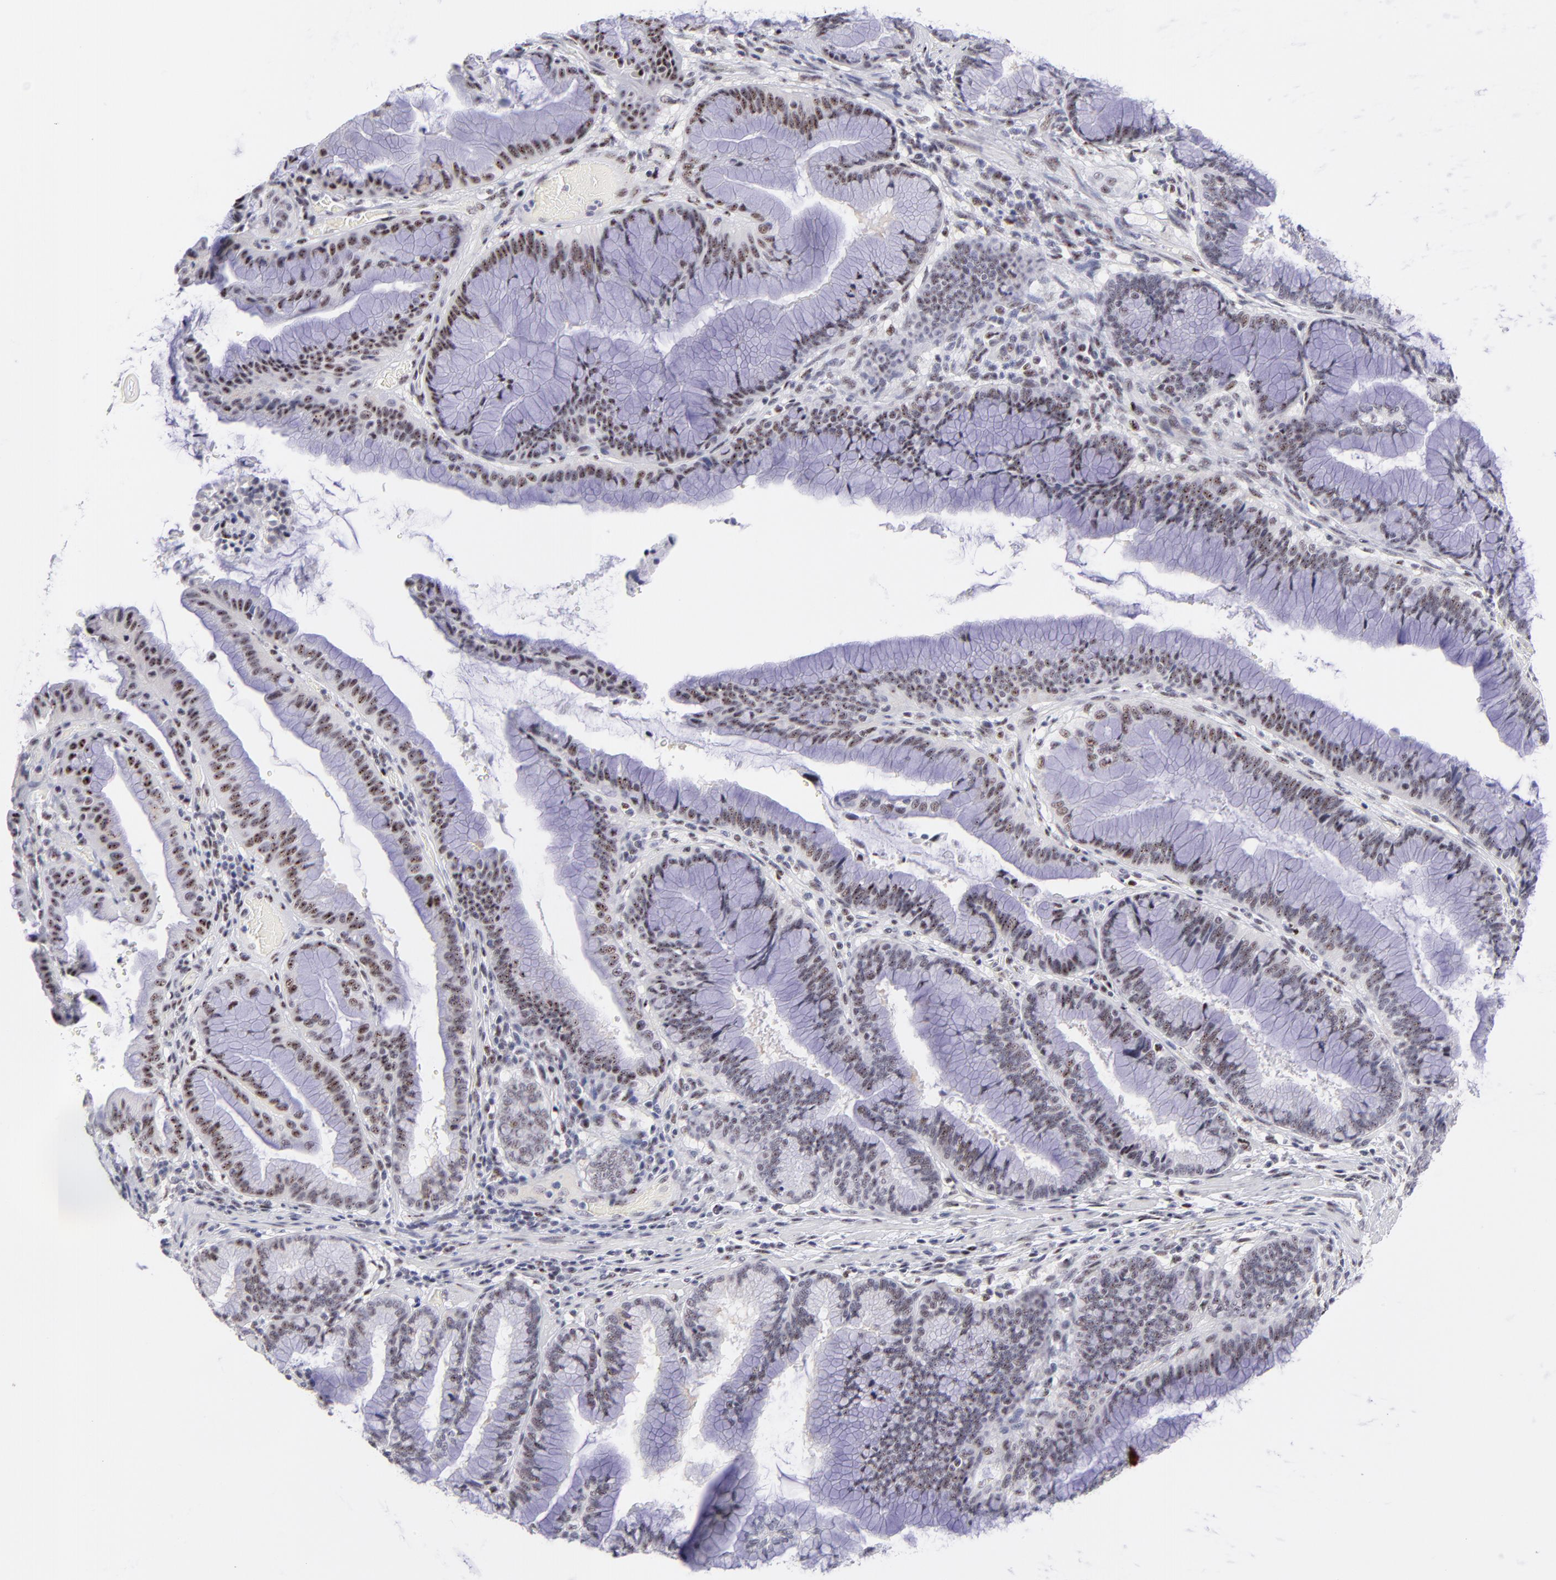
{"staining": {"intensity": "moderate", "quantity": ">75%", "location": "nuclear"}, "tissue": "pancreatic cancer", "cell_type": "Tumor cells", "image_type": "cancer", "snomed": [{"axis": "morphology", "description": "Adenocarcinoma, NOS"}, {"axis": "topography", "description": "Pancreas"}], "caption": "Pancreatic cancer (adenocarcinoma) was stained to show a protein in brown. There is medium levels of moderate nuclear positivity in about >75% of tumor cells.", "gene": "CDC25C", "patient": {"sex": "female", "age": 64}}